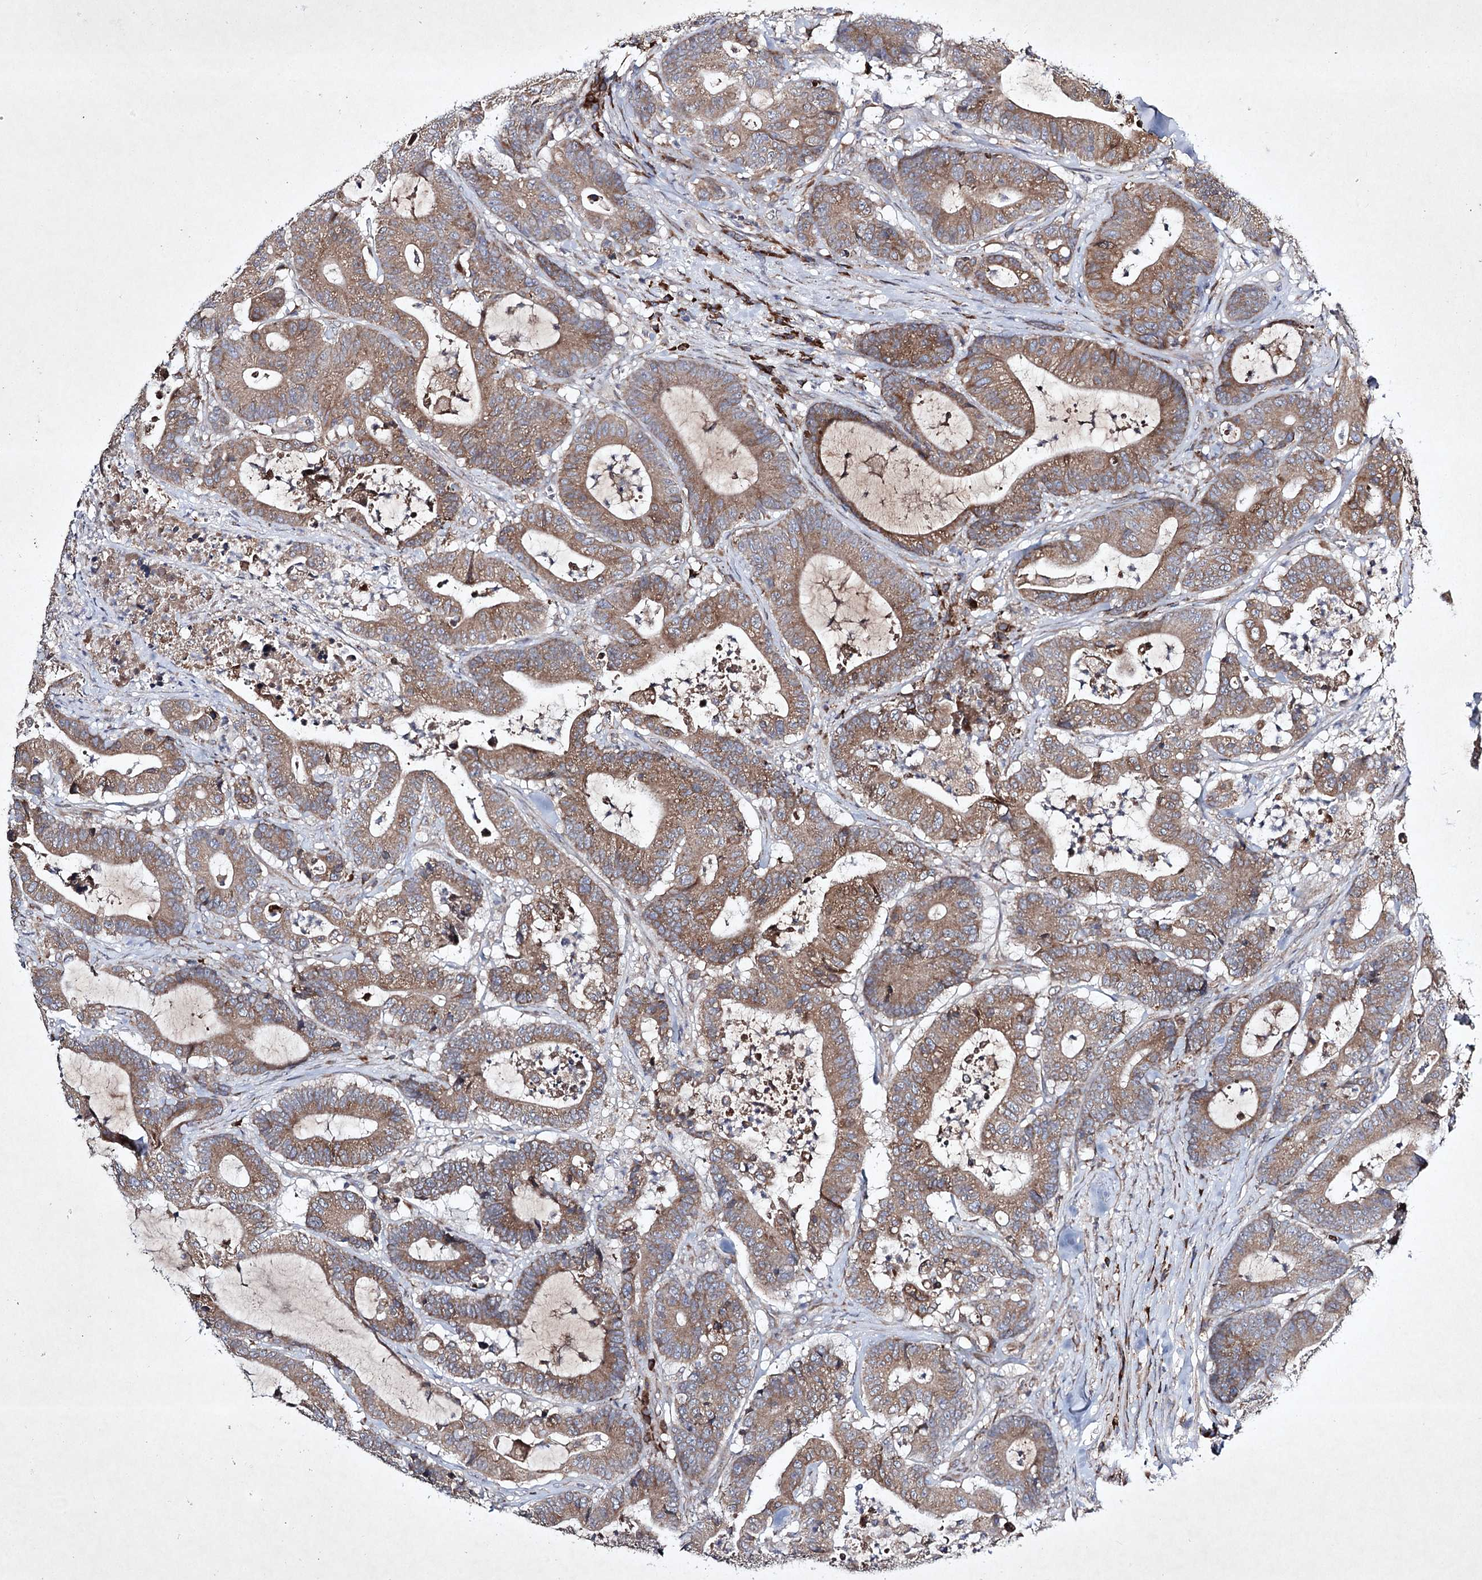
{"staining": {"intensity": "moderate", "quantity": ">75%", "location": "cytoplasmic/membranous"}, "tissue": "colorectal cancer", "cell_type": "Tumor cells", "image_type": "cancer", "snomed": [{"axis": "morphology", "description": "Adenocarcinoma, NOS"}, {"axis": "topography", "description": "Colon"}], "caption": "Adenocarcinoma (colorectal) stained with DAB immunohistochemistry shows medium levels of moderate cytoplasmic/membranous positivity in about >75% of tumor cells. The protein of interest is shown in brown color, while the nuclei are stained blue.", "gene": "ALG9", "patient": {"sex": "female", "age": 84}}